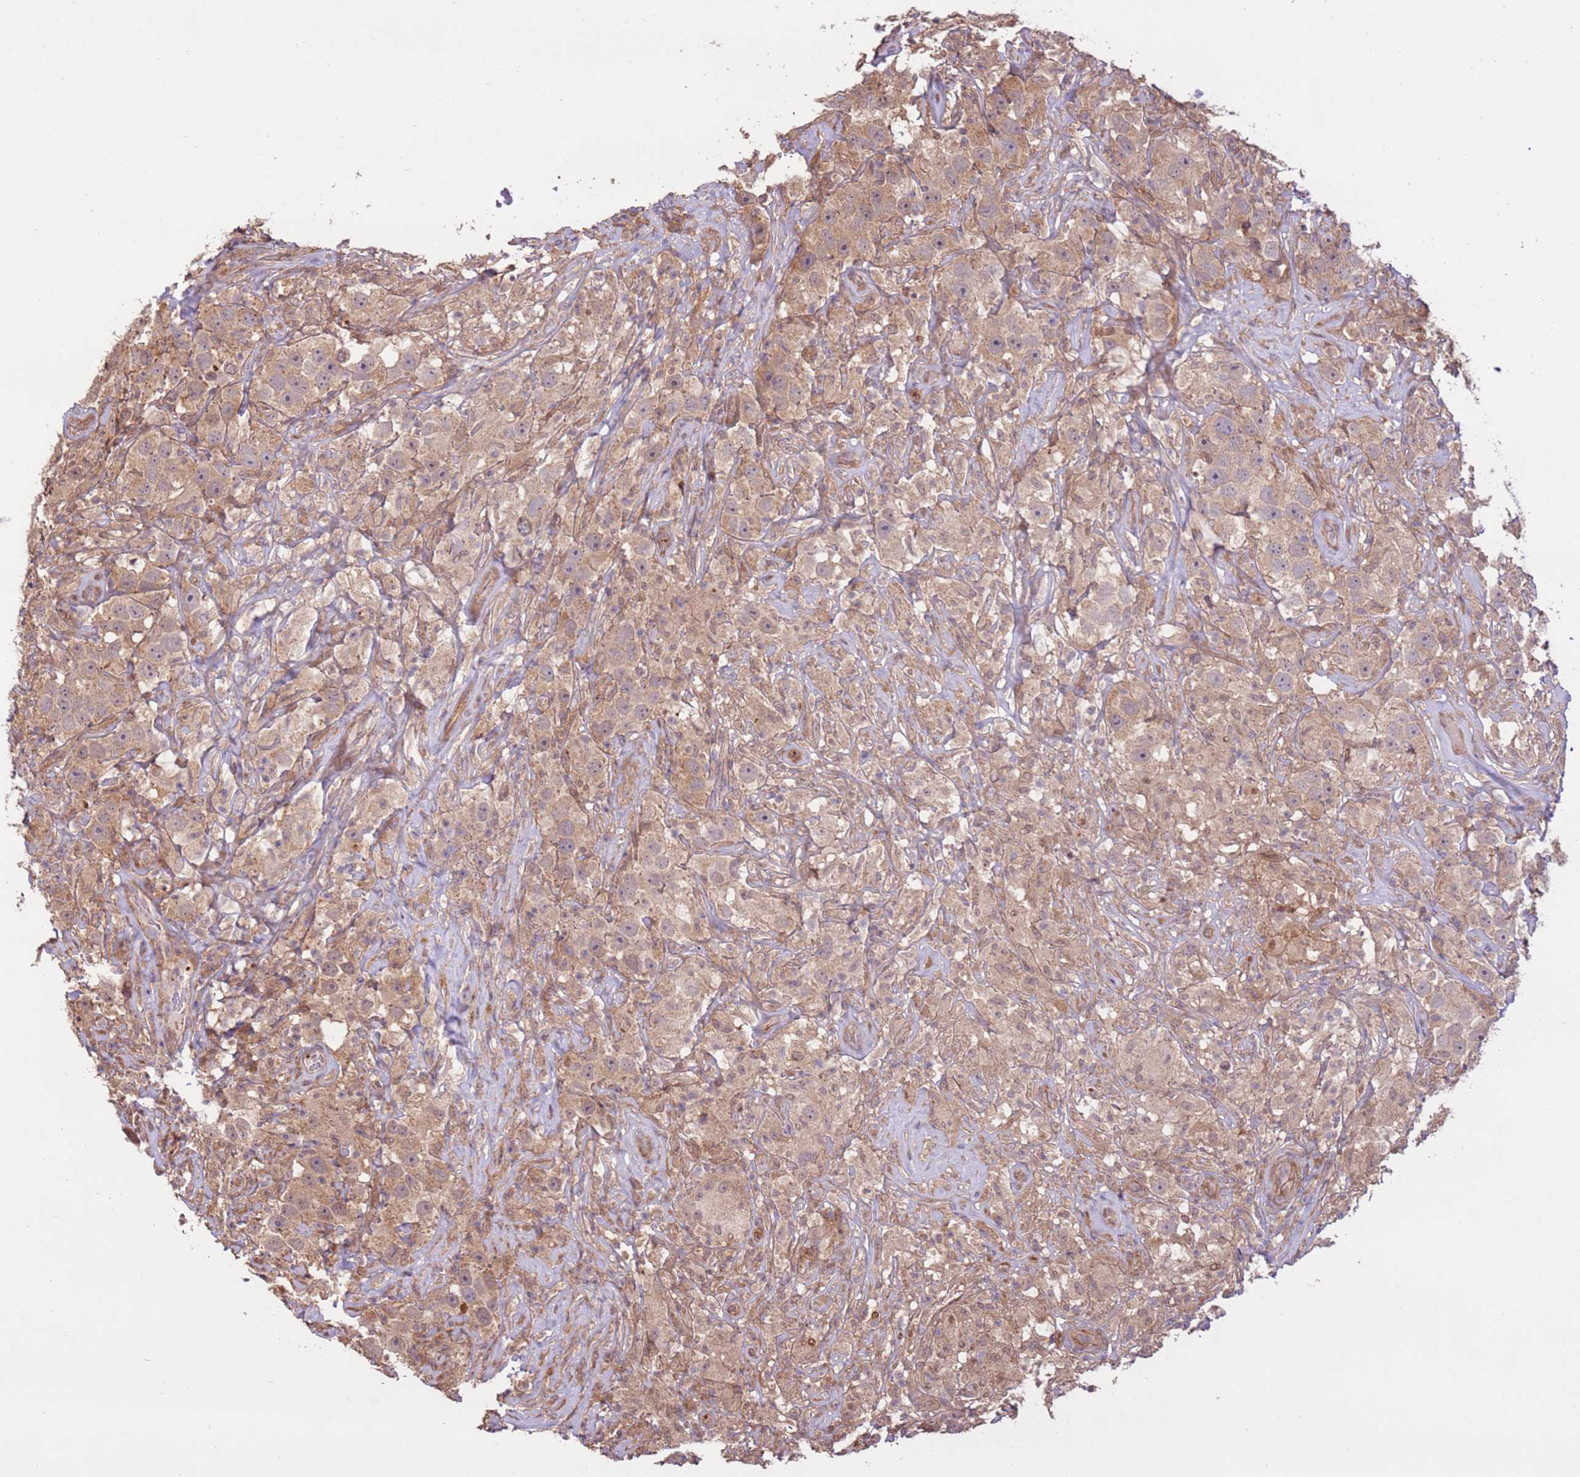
{"staining": {"intensity": "weak", "quantity": ">75%", "location": "cytoplasmic/membranous"}, "tissue": "testis cancer", "cell_type": "Tumor cells", "image_type": "cancer", "snomed": [{"axis": "morphology", "description": "Seminoma, NOS"}, {"axis": "topography", "description": "Testis"}], "caption": "Seminoma (testis) stained with immunohistochemistry (IHC) shows weak cytoplasmic/membranous staining in about >75% of tumor cells.", "gene": "CCDC112", "patient": {"sex": "male", "age": 49}}